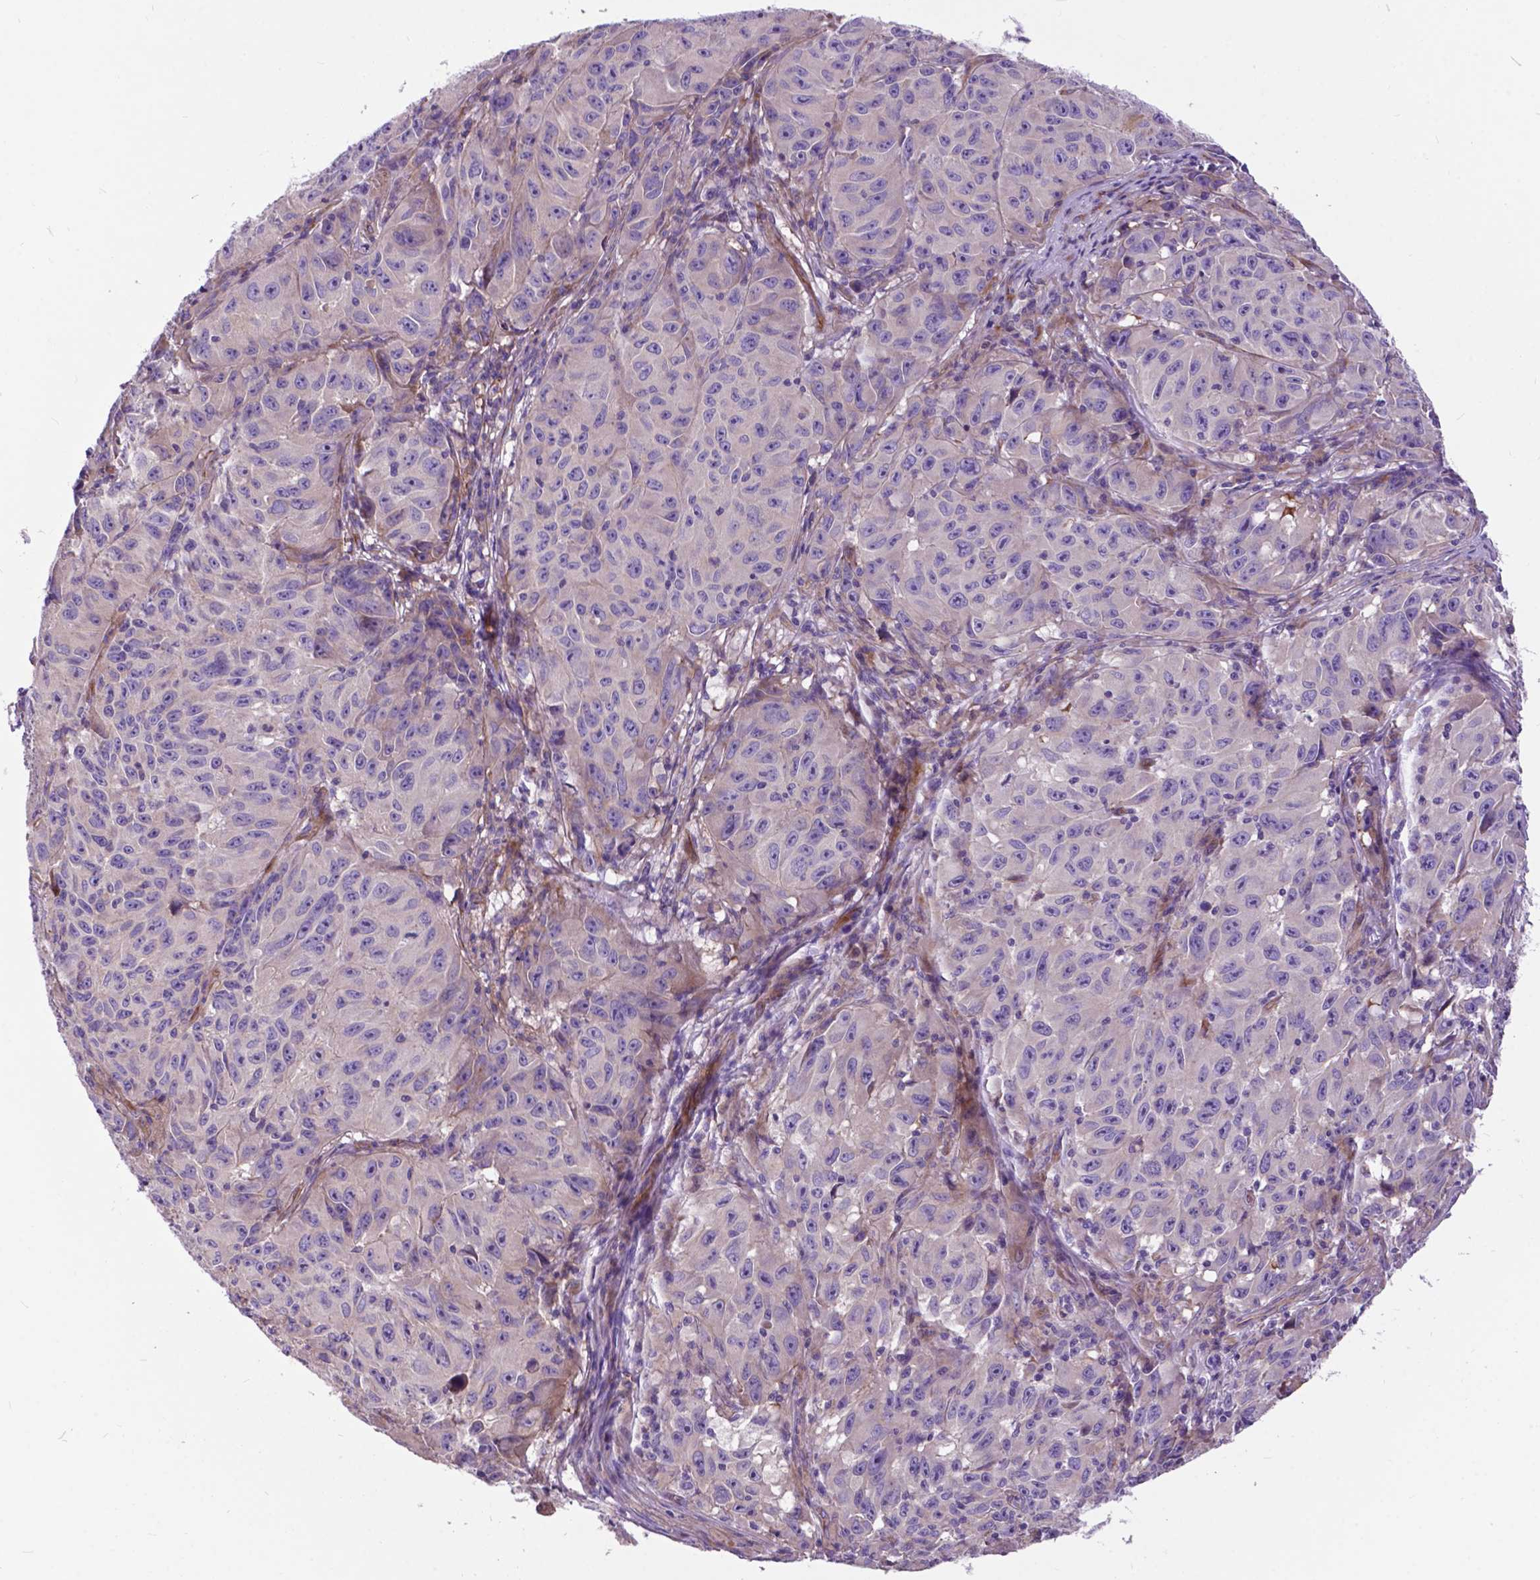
{"staining": {"intensity": "negative", "quantity": "none", "location": "none"}, "tissue": "melanoma", "cell_type": "Tumor cells", "image_type": "cancer", "snomed": [{"axis": "morphology", "description": "Malignant melanoma, NOS"}, {"axis": "topography", "description": "Vulva, labia, clitoris and Bartholin´s gland, NO"}], "caption": "This is a image of immunohistochemistry staining of malignant melanoma, which shows no positivity in tumor cells.", "gene": "FLT4", "patient": {"sex": "female", "age": 75}}